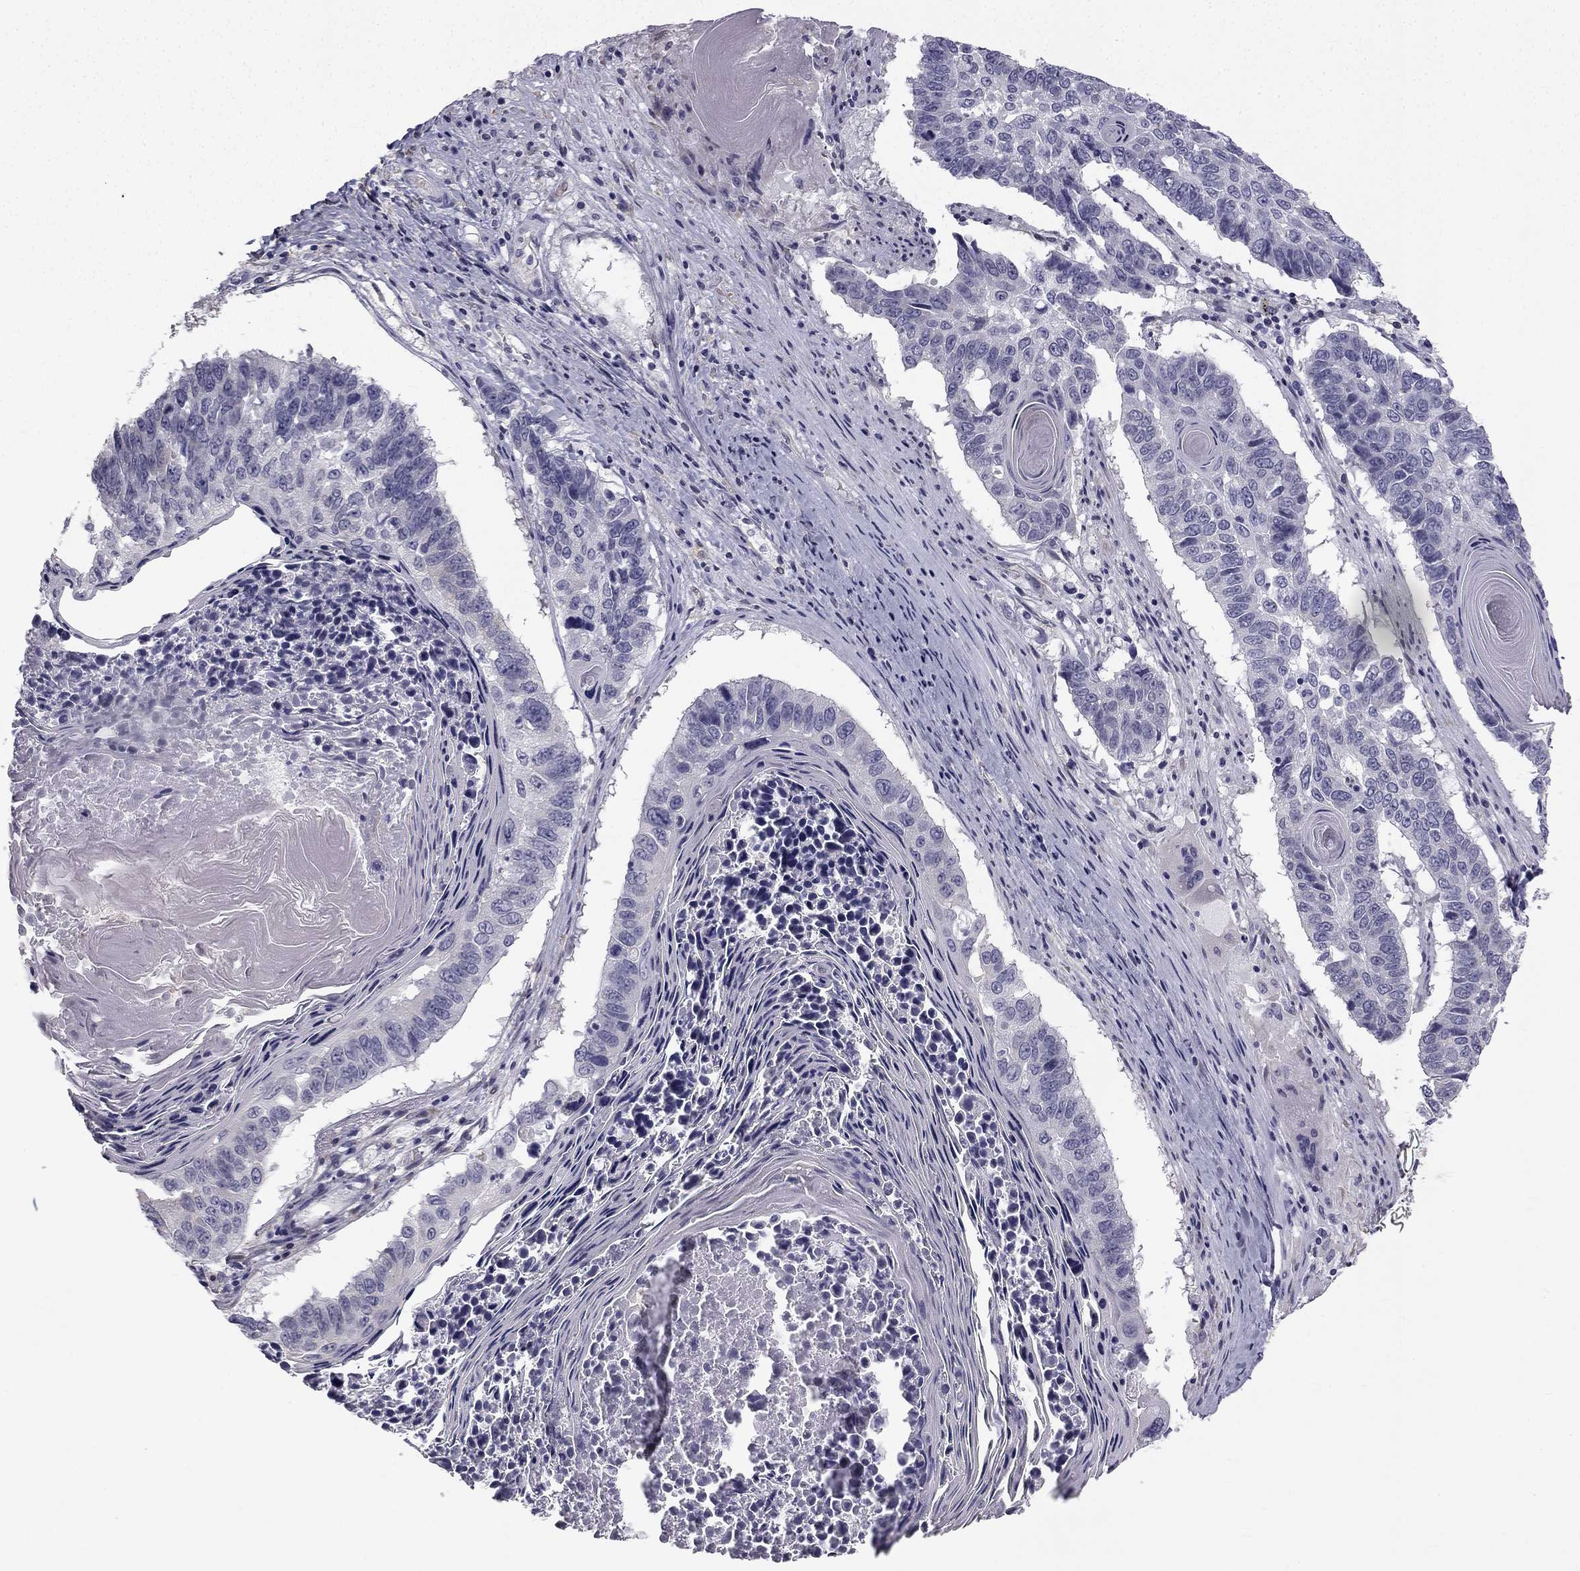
{"staining": {"intensity": "negative", "quantity": "none", "location": "none"}, "tissue": "lung cancer", "cell_type": "Tumor cells", "image_type": "cancer", "snomed": [{"axis": "morphology", "description": "Squamous cell carcinoma, NOS"}, {"axis": "topography", "description": "Lung"}], "caption": "DAB immunohistochemical staining of human squamous cell carcinoma (lung) demonstrates no significant positivity in tumor cells.", "gene": "CCDC40", "patient": {"sex": "male", "age": 73}}